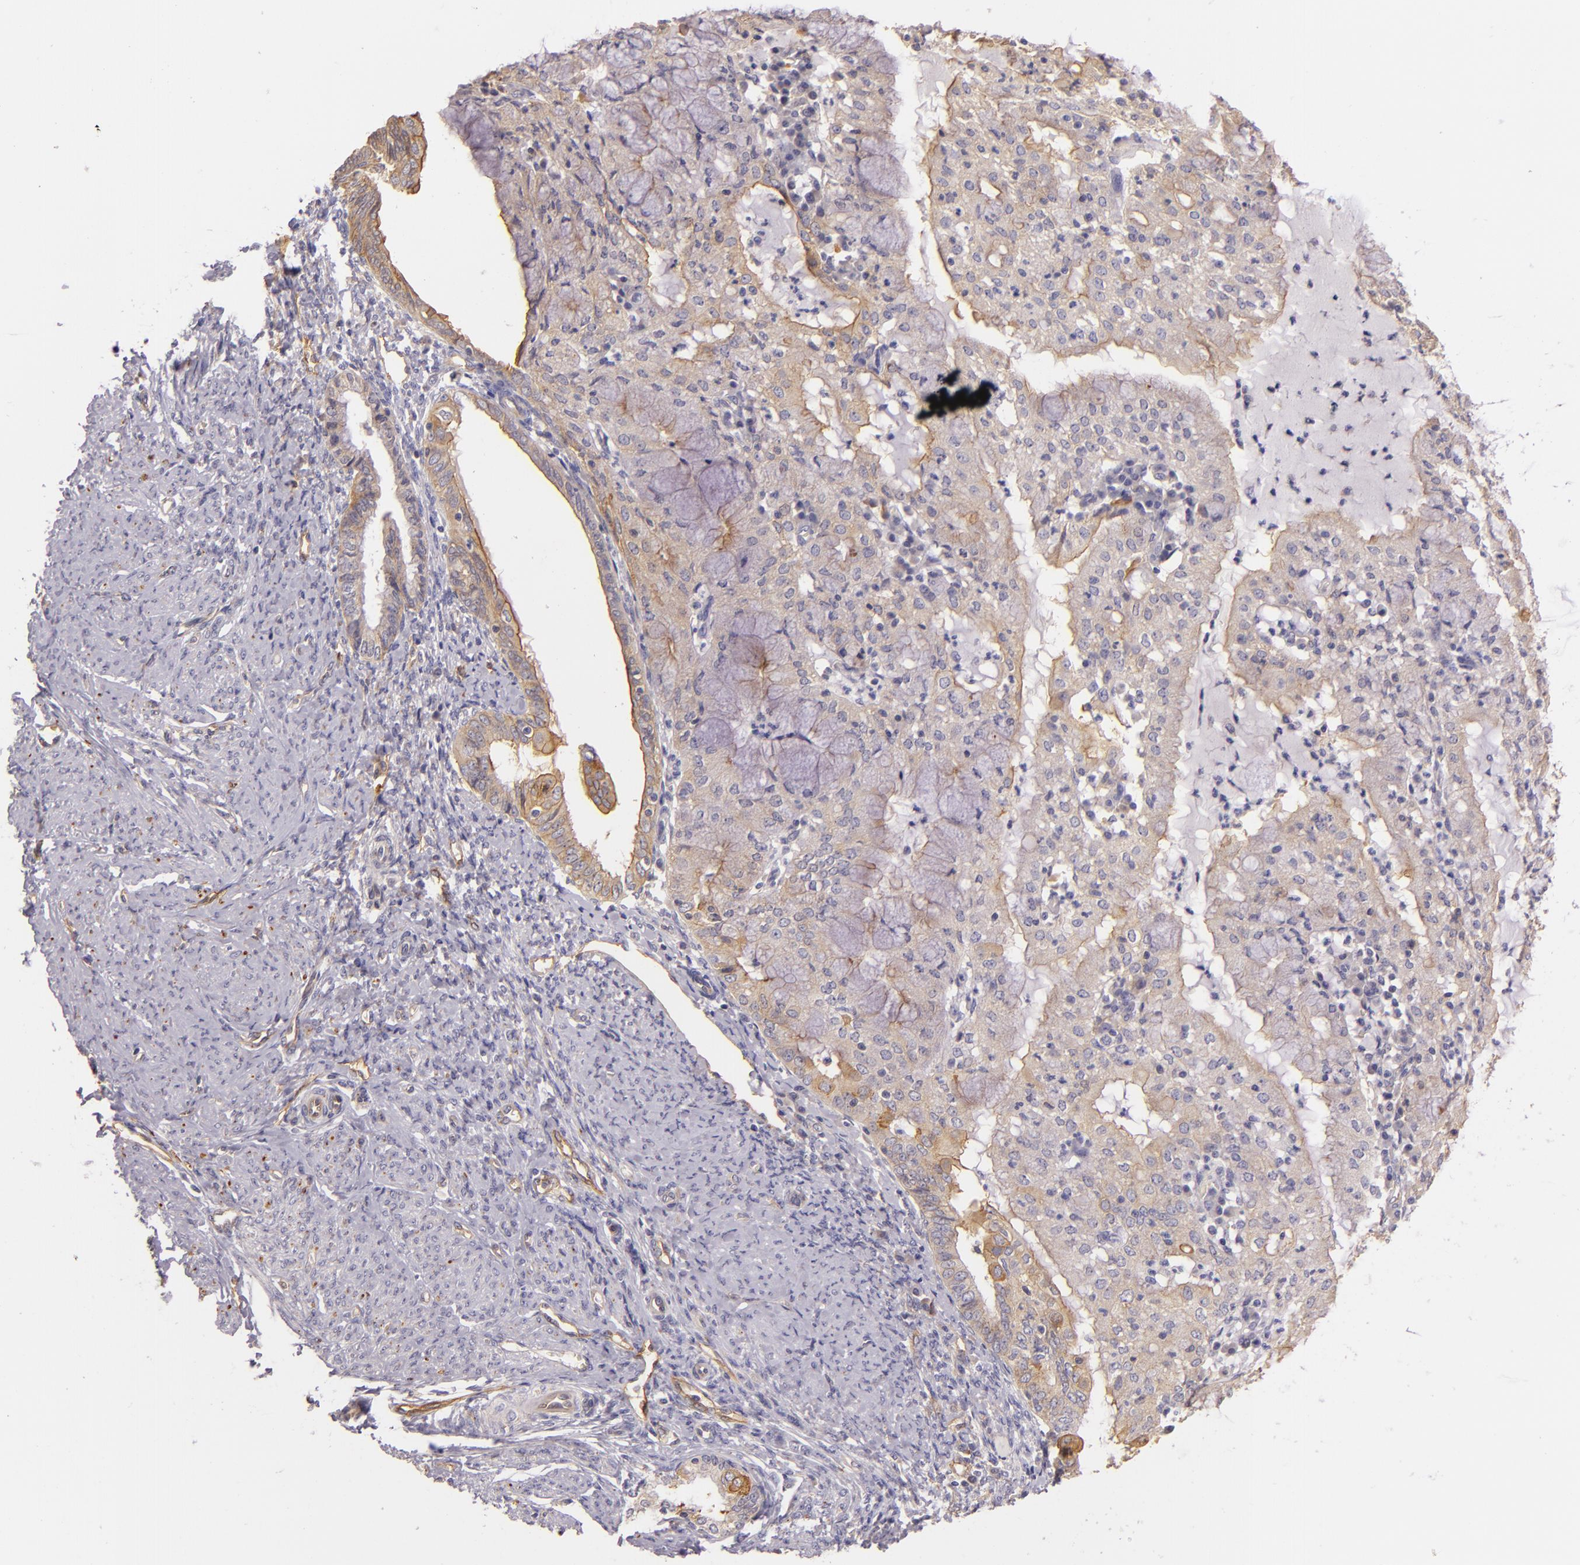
{"staining": {"intensity": "moderate", "quantity": "<25%", "location": "cytoplasmic/membranous"}, "tissue": "endometrial cancer", "cell_type": "Tumor cells", "image_type": "cancer", "snomed": [{"axis": "morphology", "description": "Adenocarcinoma, NOS"}, {"axis": "topography", "description": "Endometrium"}], "caption": "Human adenocarcinoma (endometrial) stained for a protein (brown) exhibits moderate cytoplasmic/membranous positive positivity in approximately <25% of tumor cells.", "gene": "CTSF", "patient": {"sex": "female", "age": 63}}